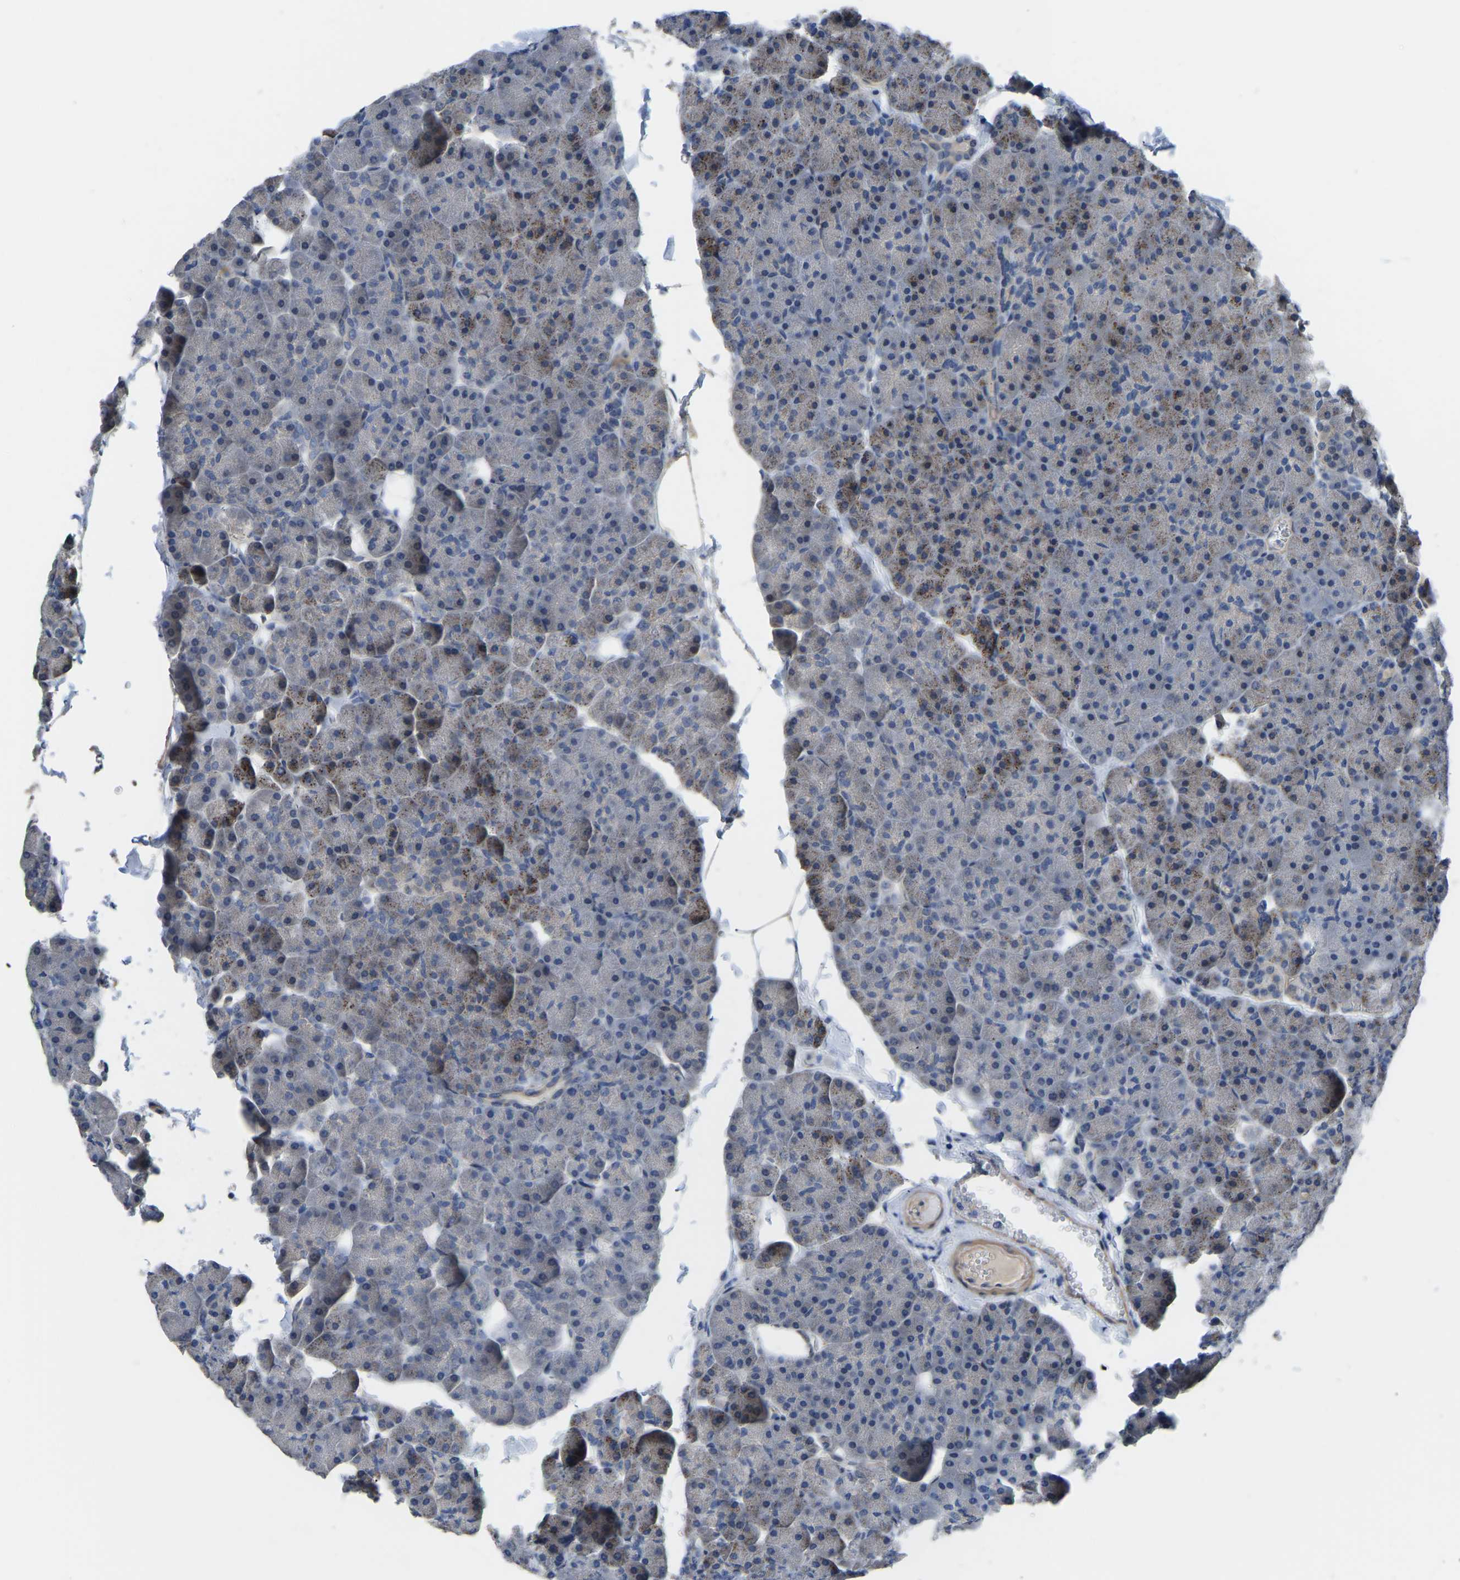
{"staining": {"intensity": "negative", "quantity": "none", "location": "none"}, "tissue": "pancreas", "cell_type": "Exocrine glandular cells", "image_type": "normal", "snomed": [{"axis": "morphology", "description": "Normal tissue, NOS"}, {"axis": "topography", "description": "Pancreas"}], "caption": "High magnification brightfield microscopy of unremarkable pancreas stained with DAB (3,3'-diaminobenzidine) (brown) and counterstained with hematoxylin (blue): exocrine glandular cells show no significant staining.", "gene": "HIGD2B", "patient": {"sex": "male", "age": 35}}